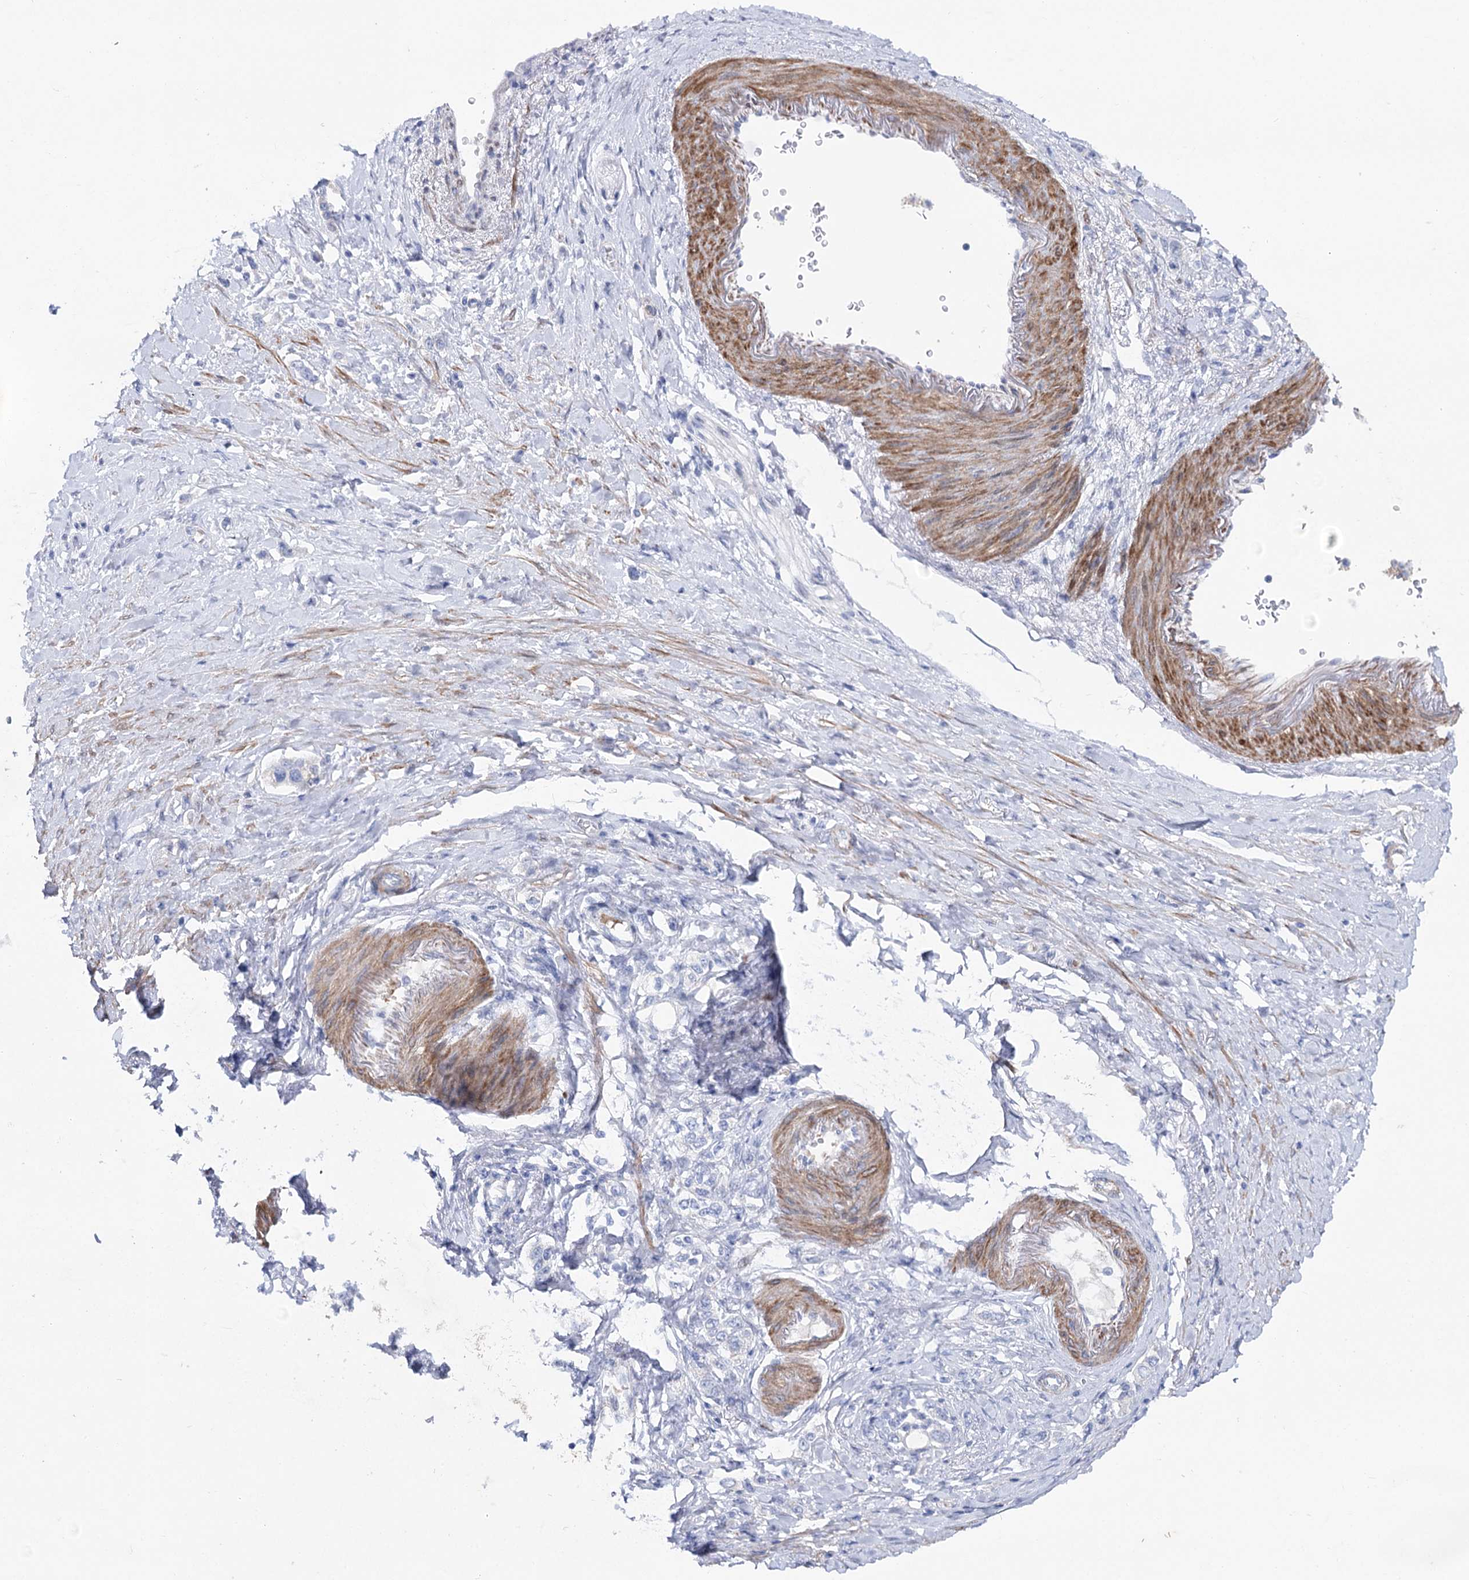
{"staining": {"intensity": "negative", "quantity": "none", "location": "none"}, "tissue": "stomach cancer", "cell_type": "Tumor cells", "image_type": "cancer", "snomed": [{"axis": "morphology", "description": "Adenocarcinoma, NOS"}, {"axis": "topography", "description": "Stomach"}], "caption": "DAB (3,3'-diaminobenzidine) immunohistochemical staining of stomach cancer exhibits no significant staining in tumor cells.", "gene": "ANKRD23", "patient": {"sex": "female", "age": 65}}